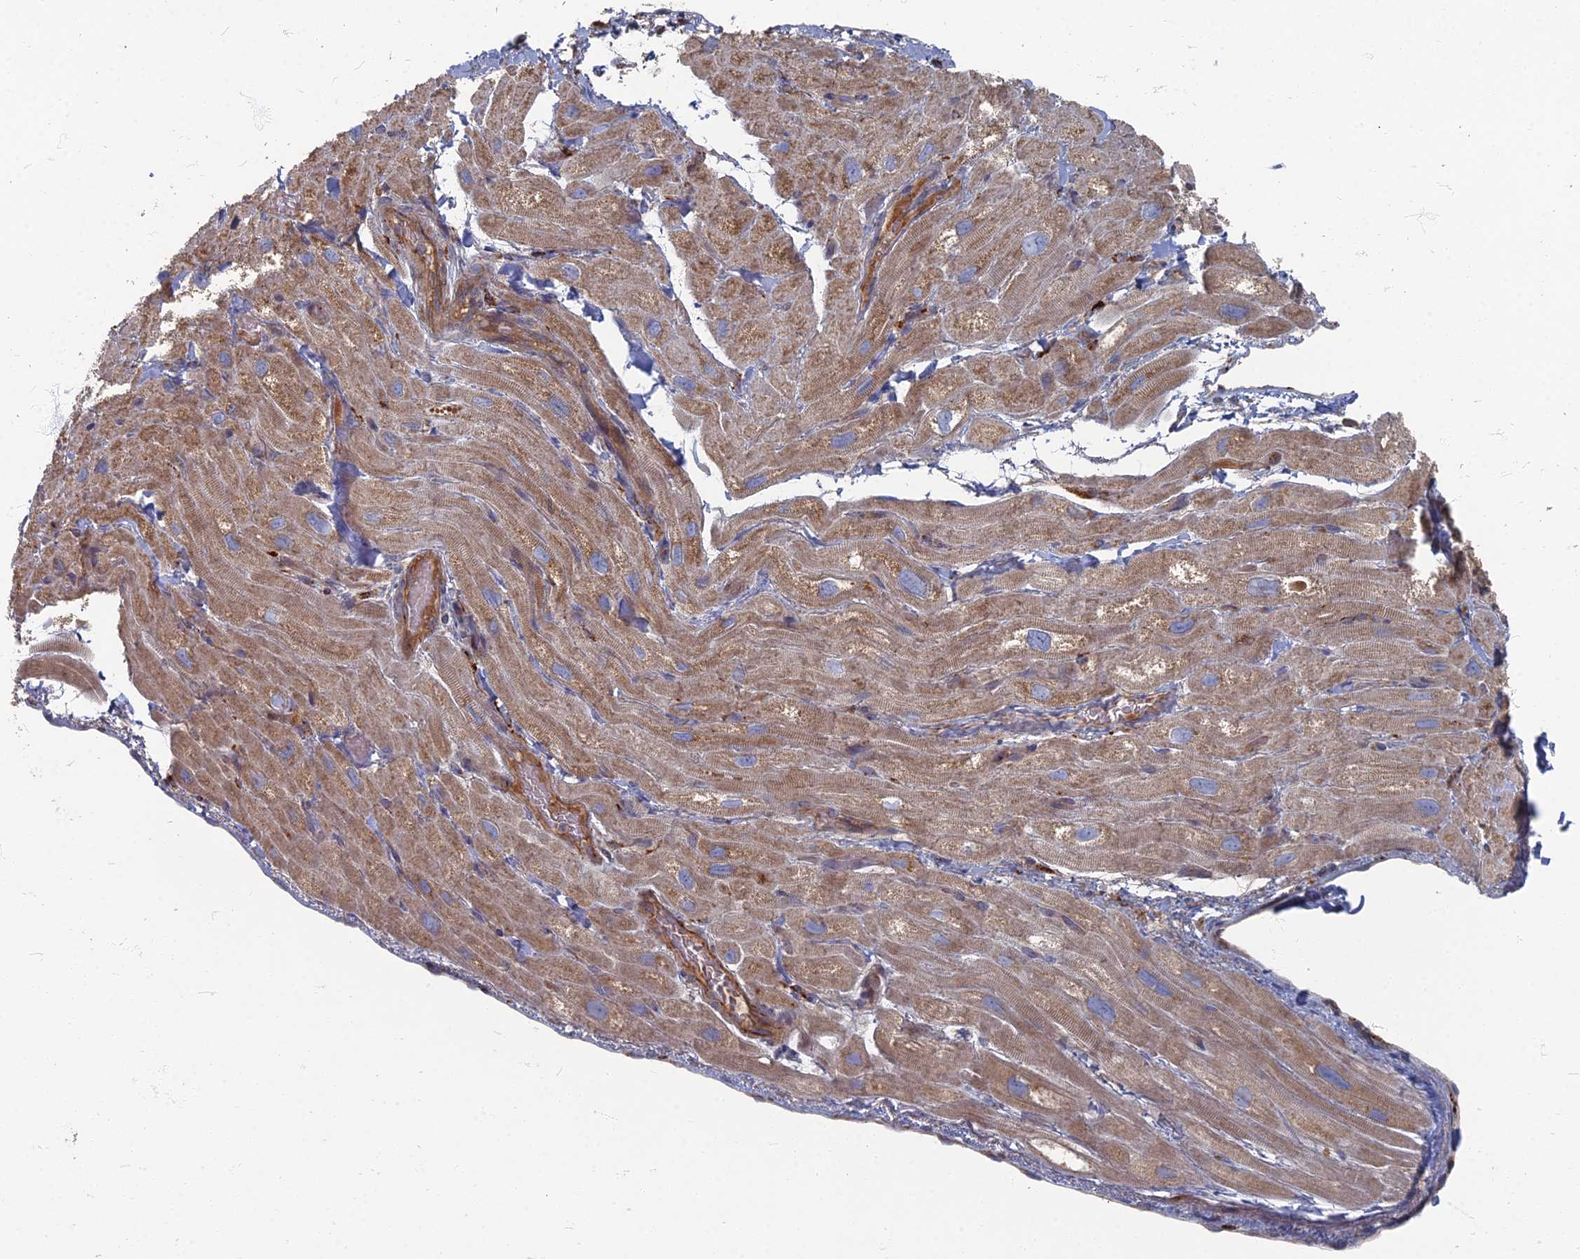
{"staining": {"intensity": "moderate", "quantity": "25%-75%", "location": "cytoplasmic/membranous"}, "tissue": "heart muscle", "cell_type": "Cardiomyocytes", "image_type": "normal", "snomed": [{"axis": "morphology", "description": "Normal tissue, NOS"}, {"axis": "topography", "description": "Heart"}], "caption": "A medium amount of moderate cytoplasmic/membranous positivity is present in about 25%-75% of cardiomyocytes in benign heart muscle.", "gene": "PPCDC", "patient": {"sex": "male", "age": 65}}